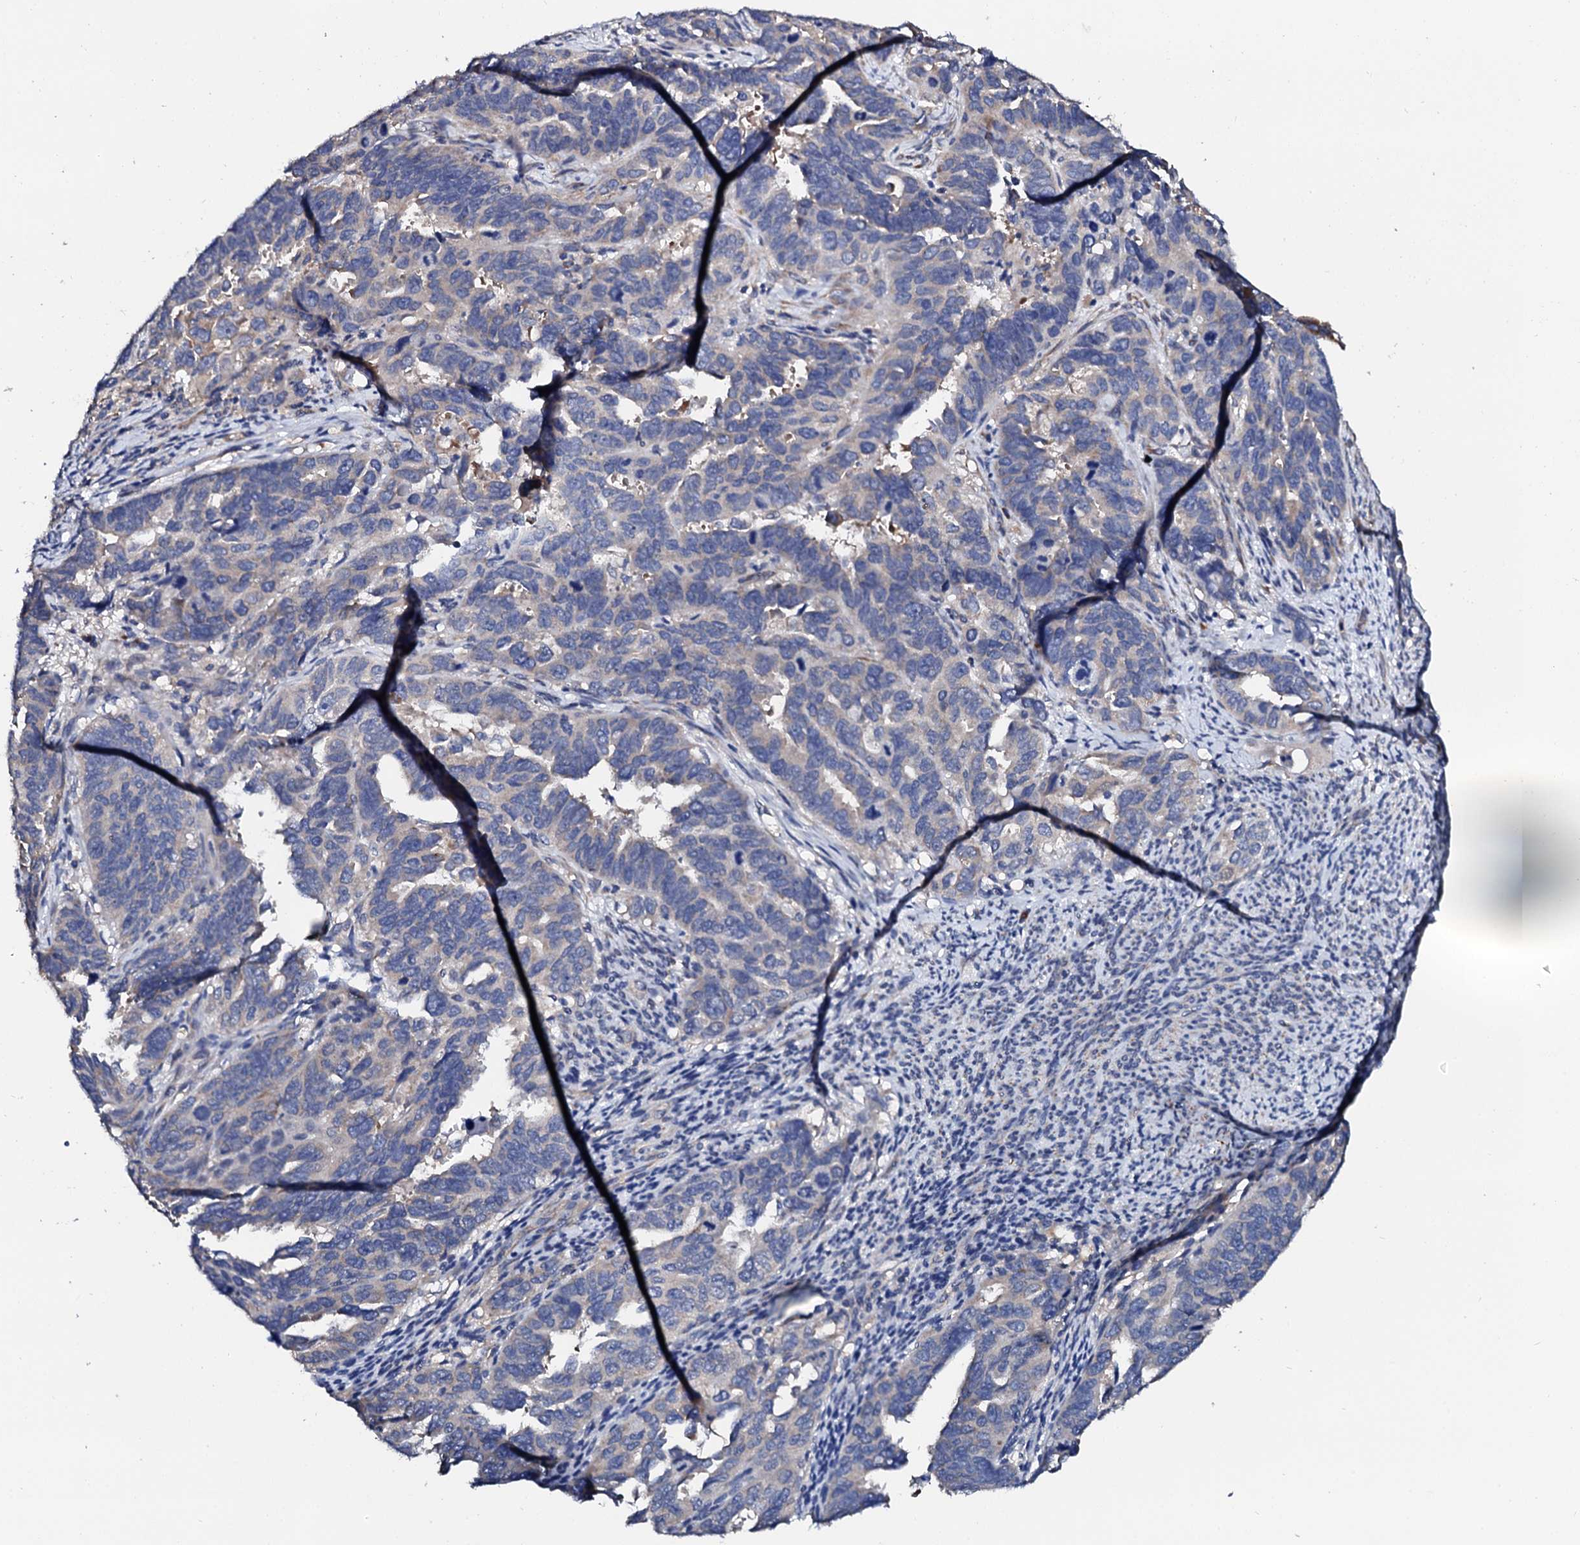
{"staining": {"intensity": "negative", "quantity": "none", "location": "none"}, "tissue": "endometrial cancer", "cell_type": "Tumor cells", "image_type": "cancer", "snomed": [{"axis": "morphology", "description": "Adenocarcinoma, NOS"}, {"axis": "topography", "description": "Endometrium"}], "caption": "Protein analysis of adenocarcinoma (endometrial) demonstrates no significant positivity in tumor cells.", "gene": "NUP58", "patient": {"sex": "female", "age": 65}}